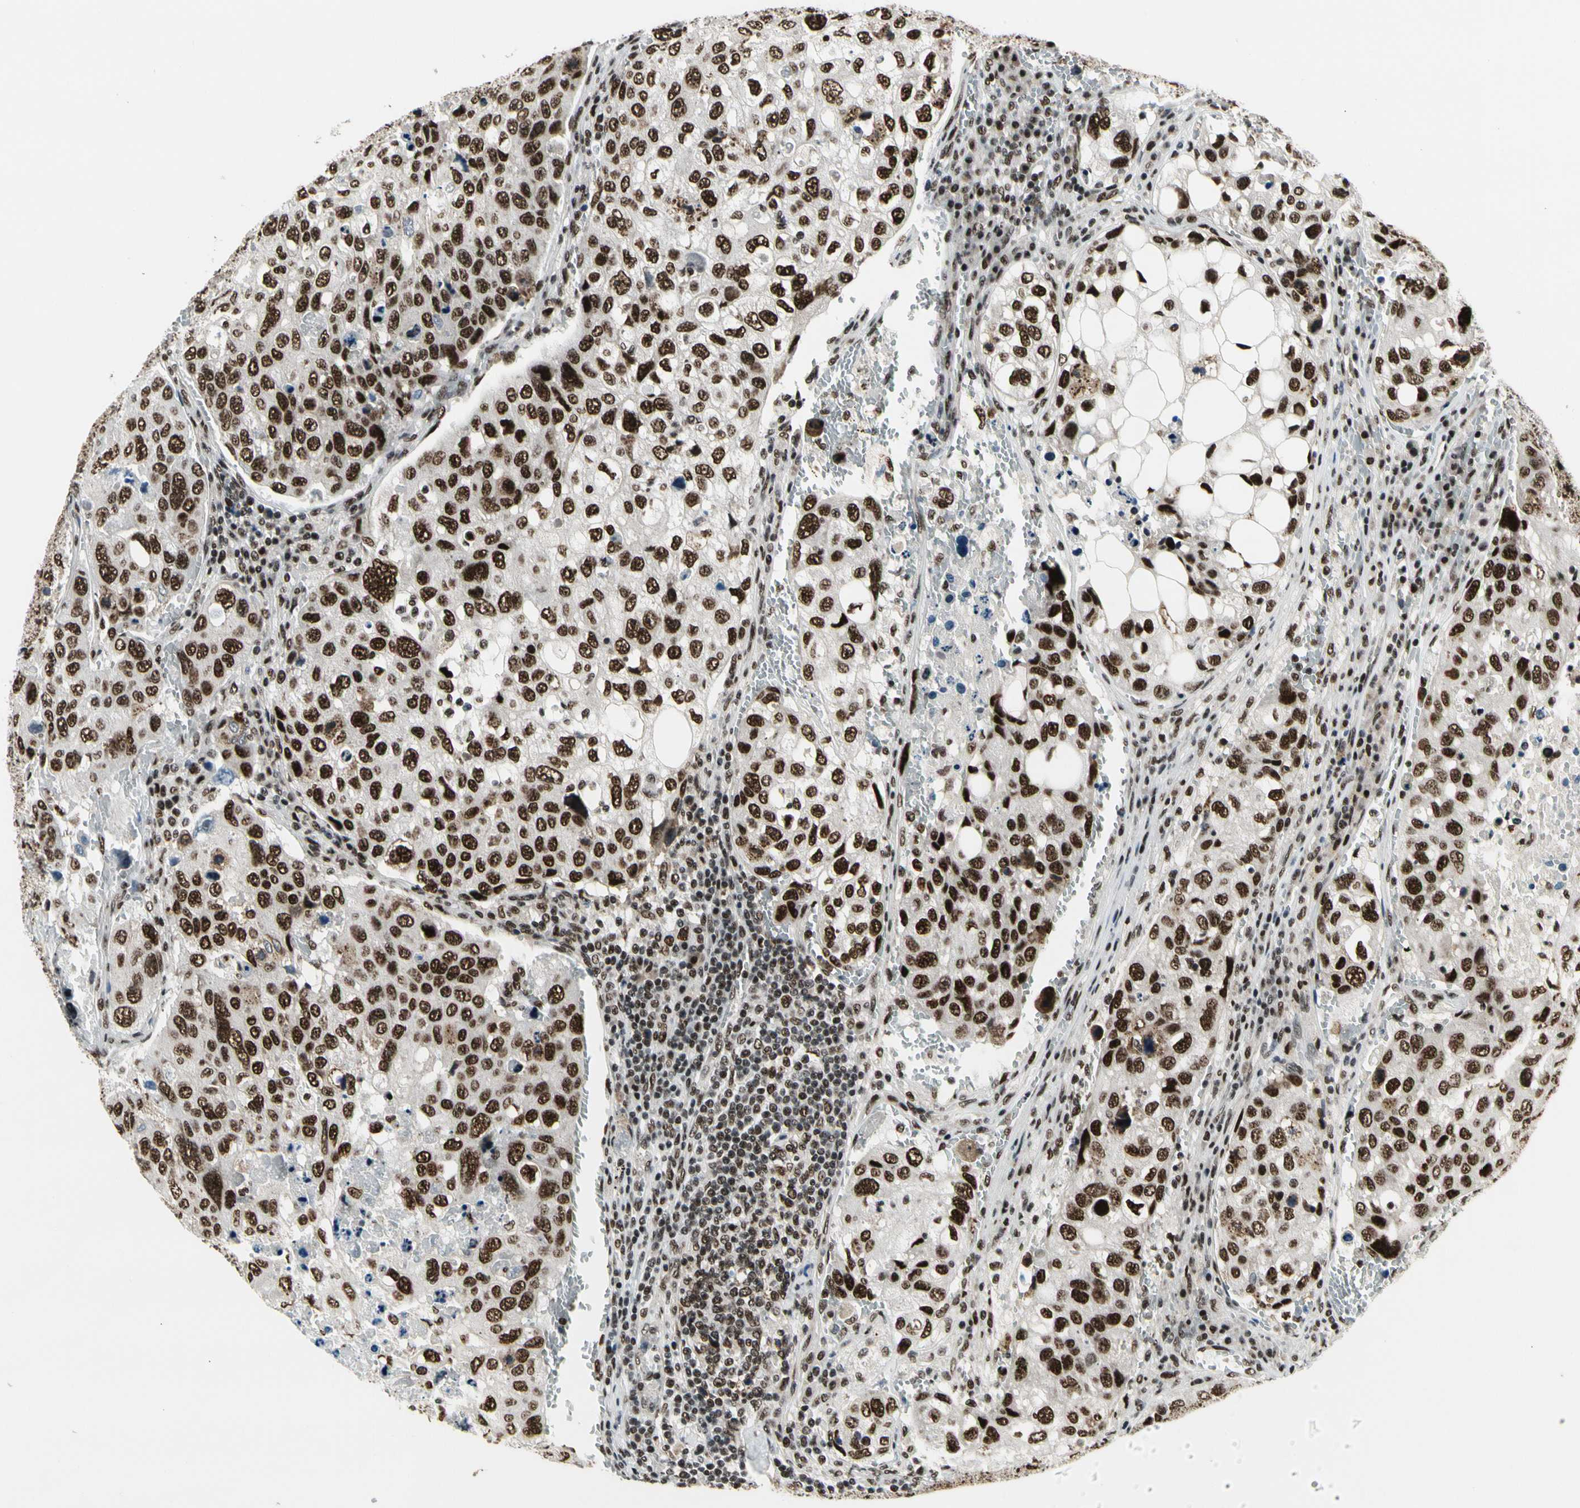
{"staining": {"intensity": "strong", "quantity": ">75%", "location": "nuclear"}, "tissue": "urothelial cancer", "cell_type": "Tumor cells", "image_type": "cancer", "snomed": [{"axis": "morphology", "description": "Urothelial carcinoma, High grade"}, {"axis": "topography", "description": "Lymph node"}, {"axis": "topography", "description": "Urinary bladder"}], "caption": "High-grade urothelial carcinoma was stained to show a protein in brown. There is high levels of strong nuclear expression in about >75% of tumor cells.", "gene": "SRSF11", "patient": {"sex": "male", "age": 51}}